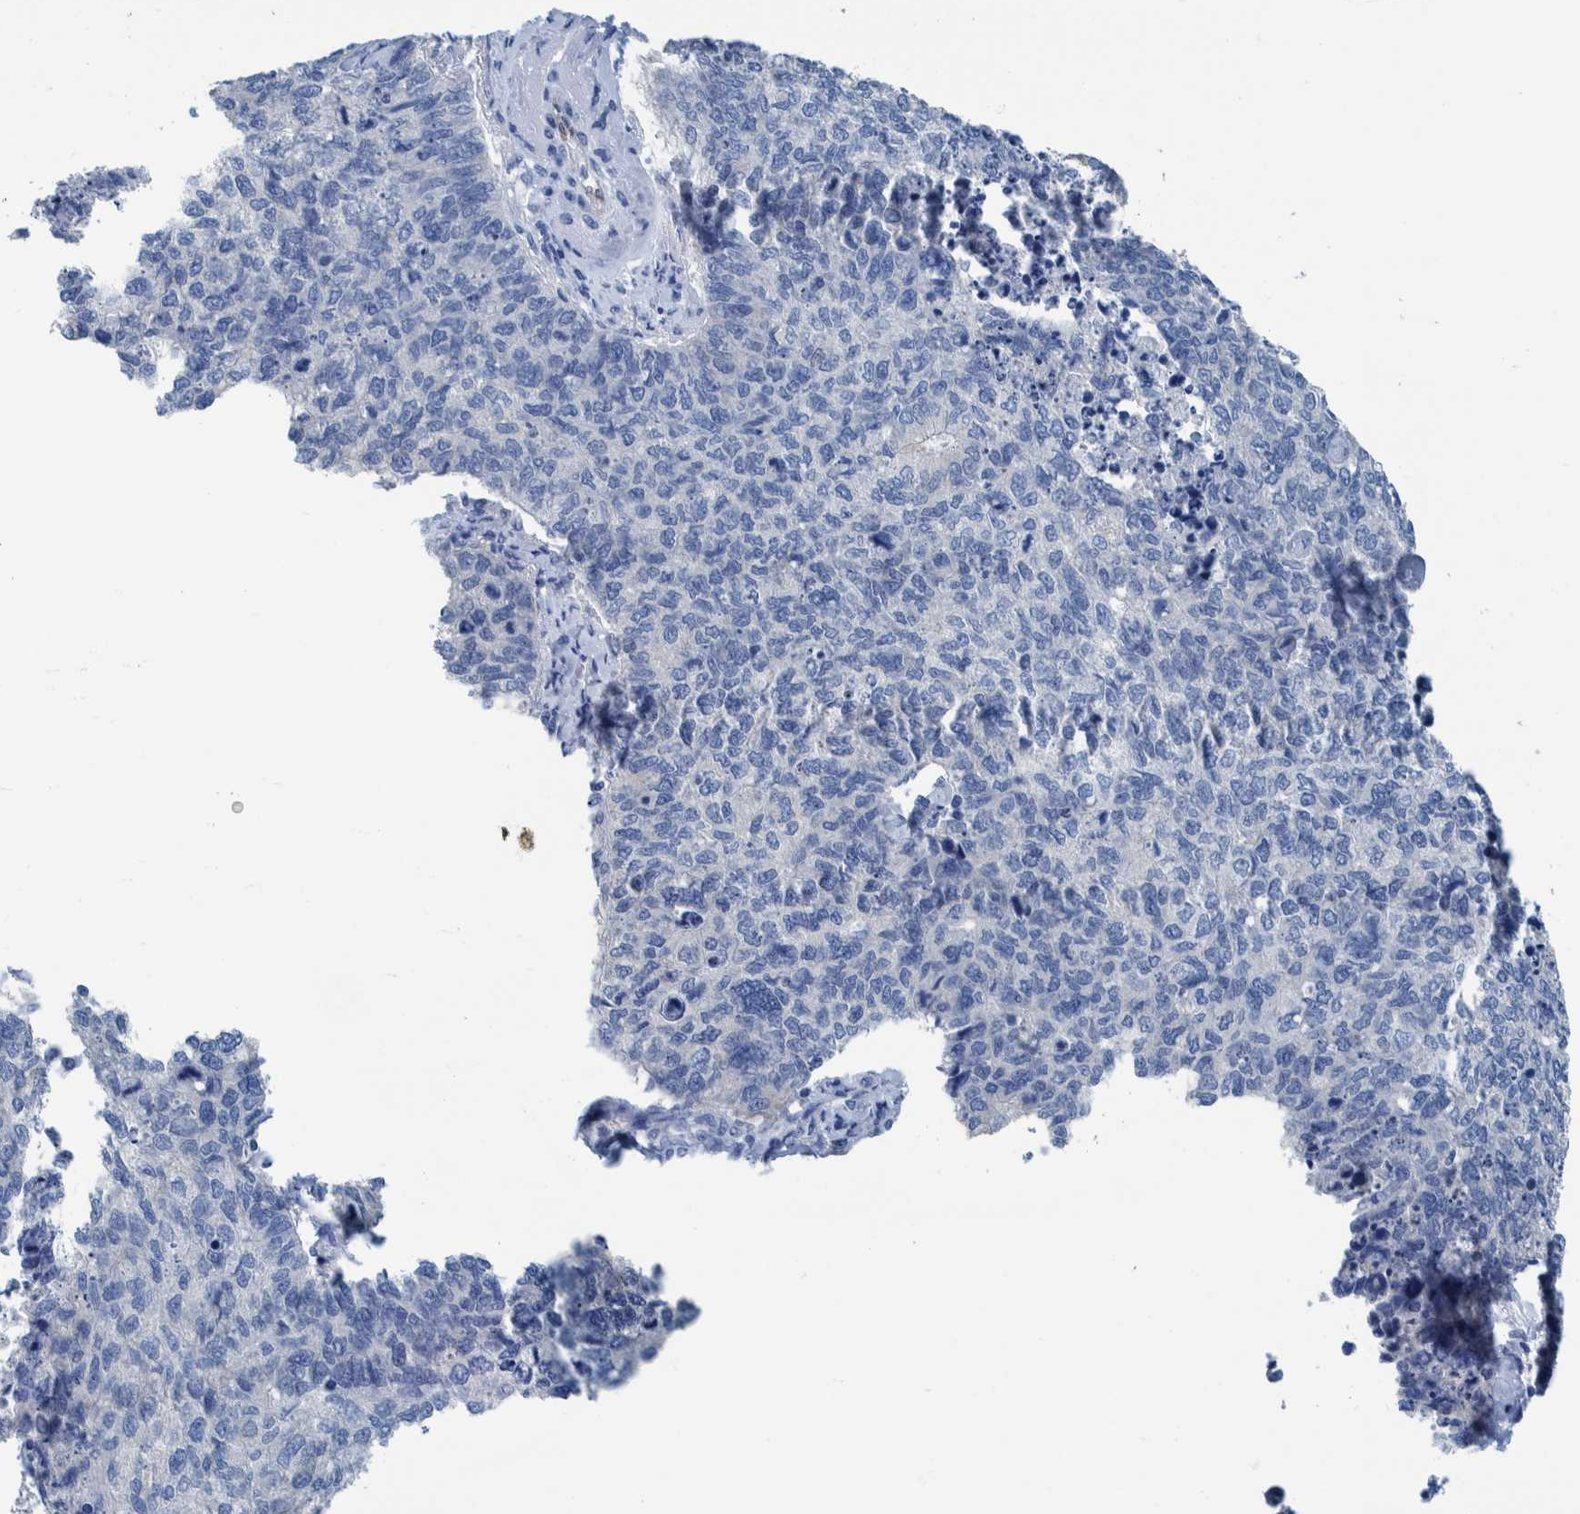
{"staining": {"intensity": "negative", "quantity": "none", "location": "none"}, "tissue": "cervical cancer", "cell_type": "Tumor cells", "image_type": "cancer", "snomed": [{"axis": "morphology", "description": "Squamous cell carcinoma, NOS"}, {"axis": "topography", "description": "Cervix"}], "caption": "Tumor cells show no significant protein positivity in cervical squamous cell carcinoma.", "gene": "IDO1", "patient": {"sex": "female", "age": 63}}